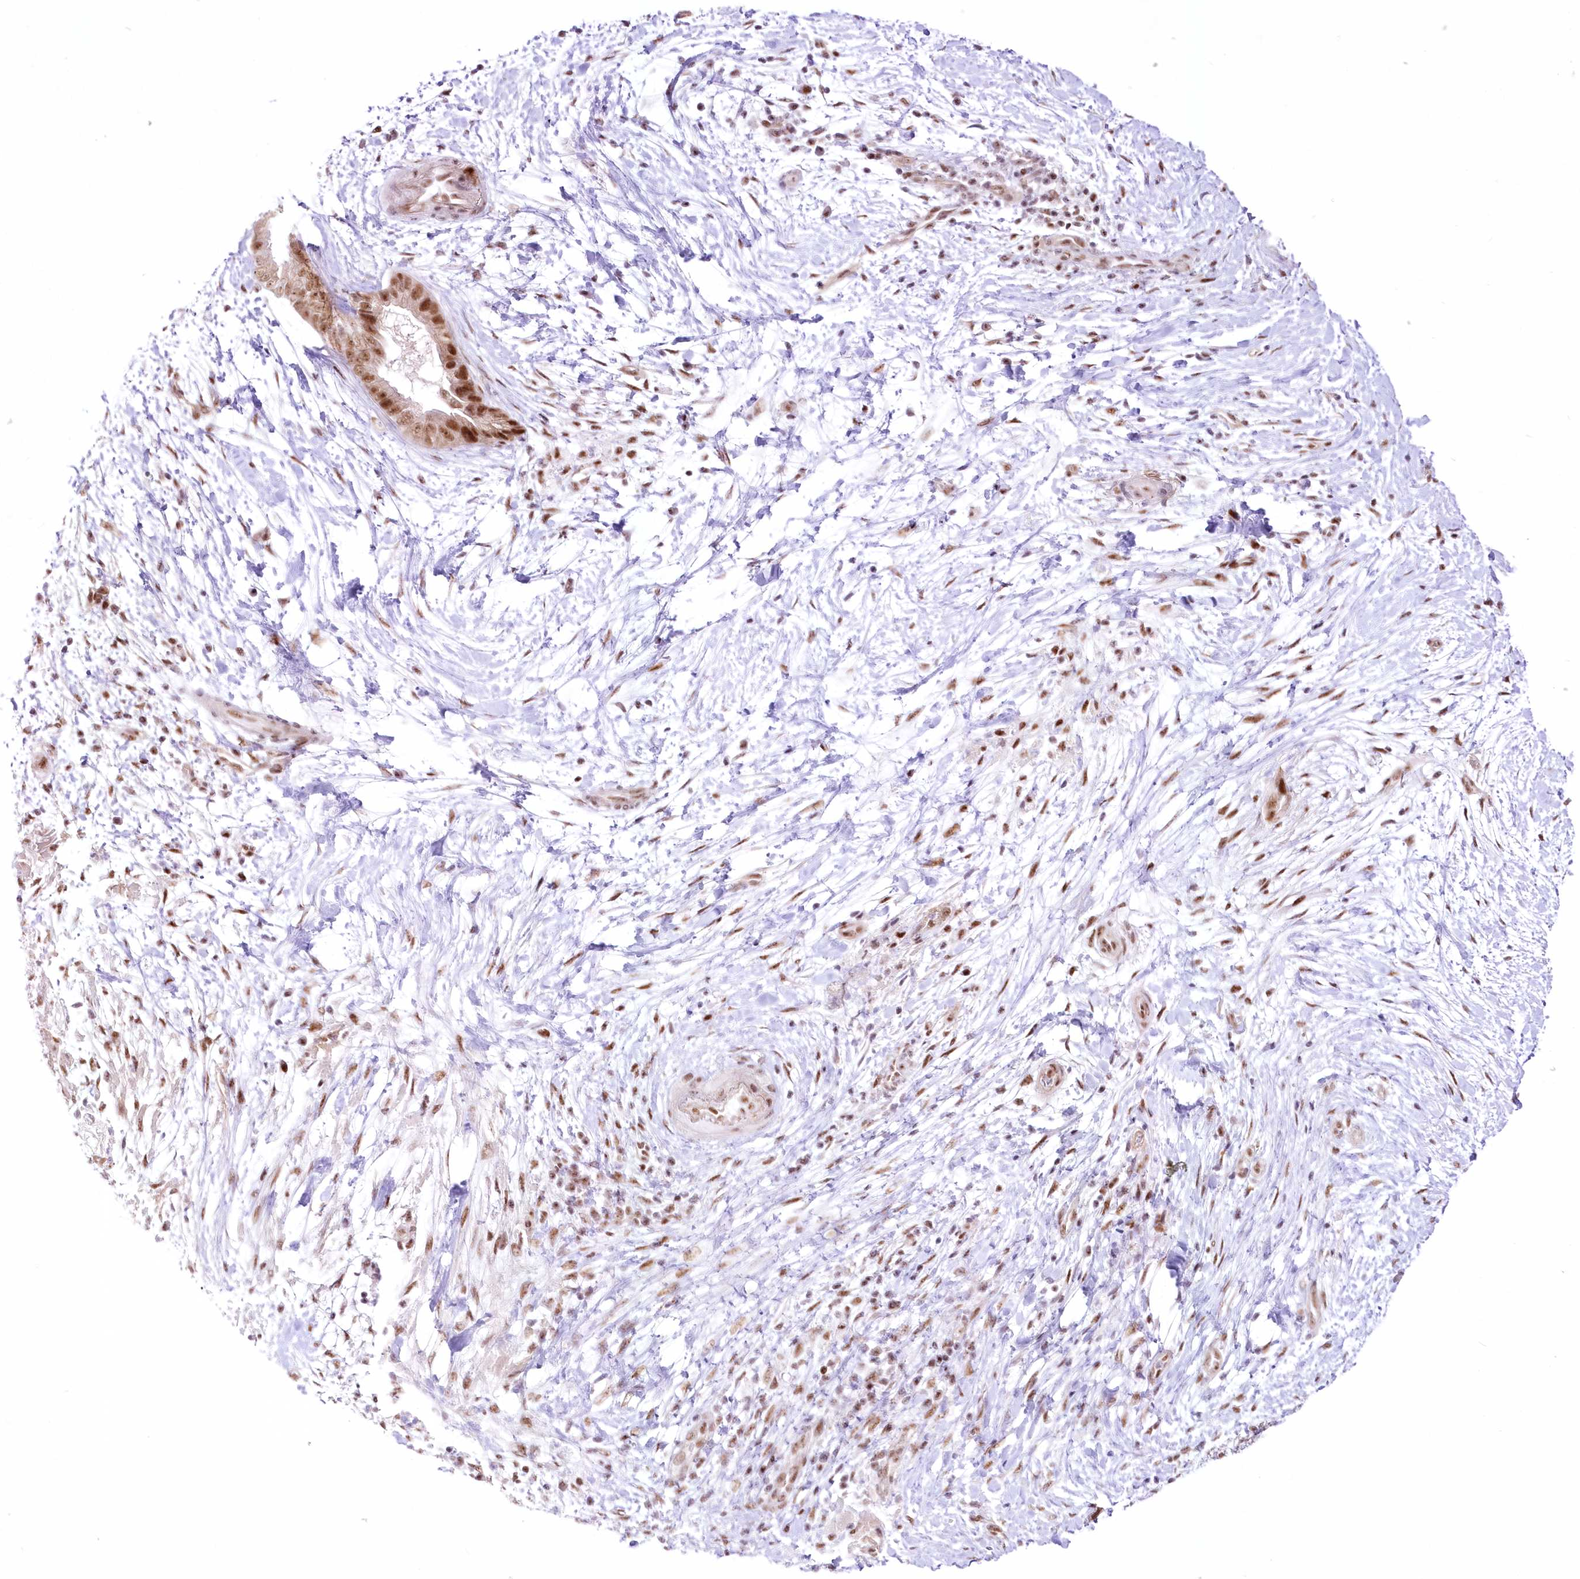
{"staining": {"intensity": "strong", "quantity": ">75%", "location": "nuclear"}, "tissue": "pancreatic cancer", "cell_type": "Tumor cells", "image_type": "cancer", "snomed": [{"axis": "morphology", "description": "Adenocarcinoma, NOS"}, {"axis": "topography", "description": "Pancreas"}], "caption": "Protein staining of adenocarcinoma (pancreatic) tissue shows strong nuclear positivity in approximately >75% of tumor cells.", "gene": "NSUN2", "patient": {"sex": "male", "age": 75}}